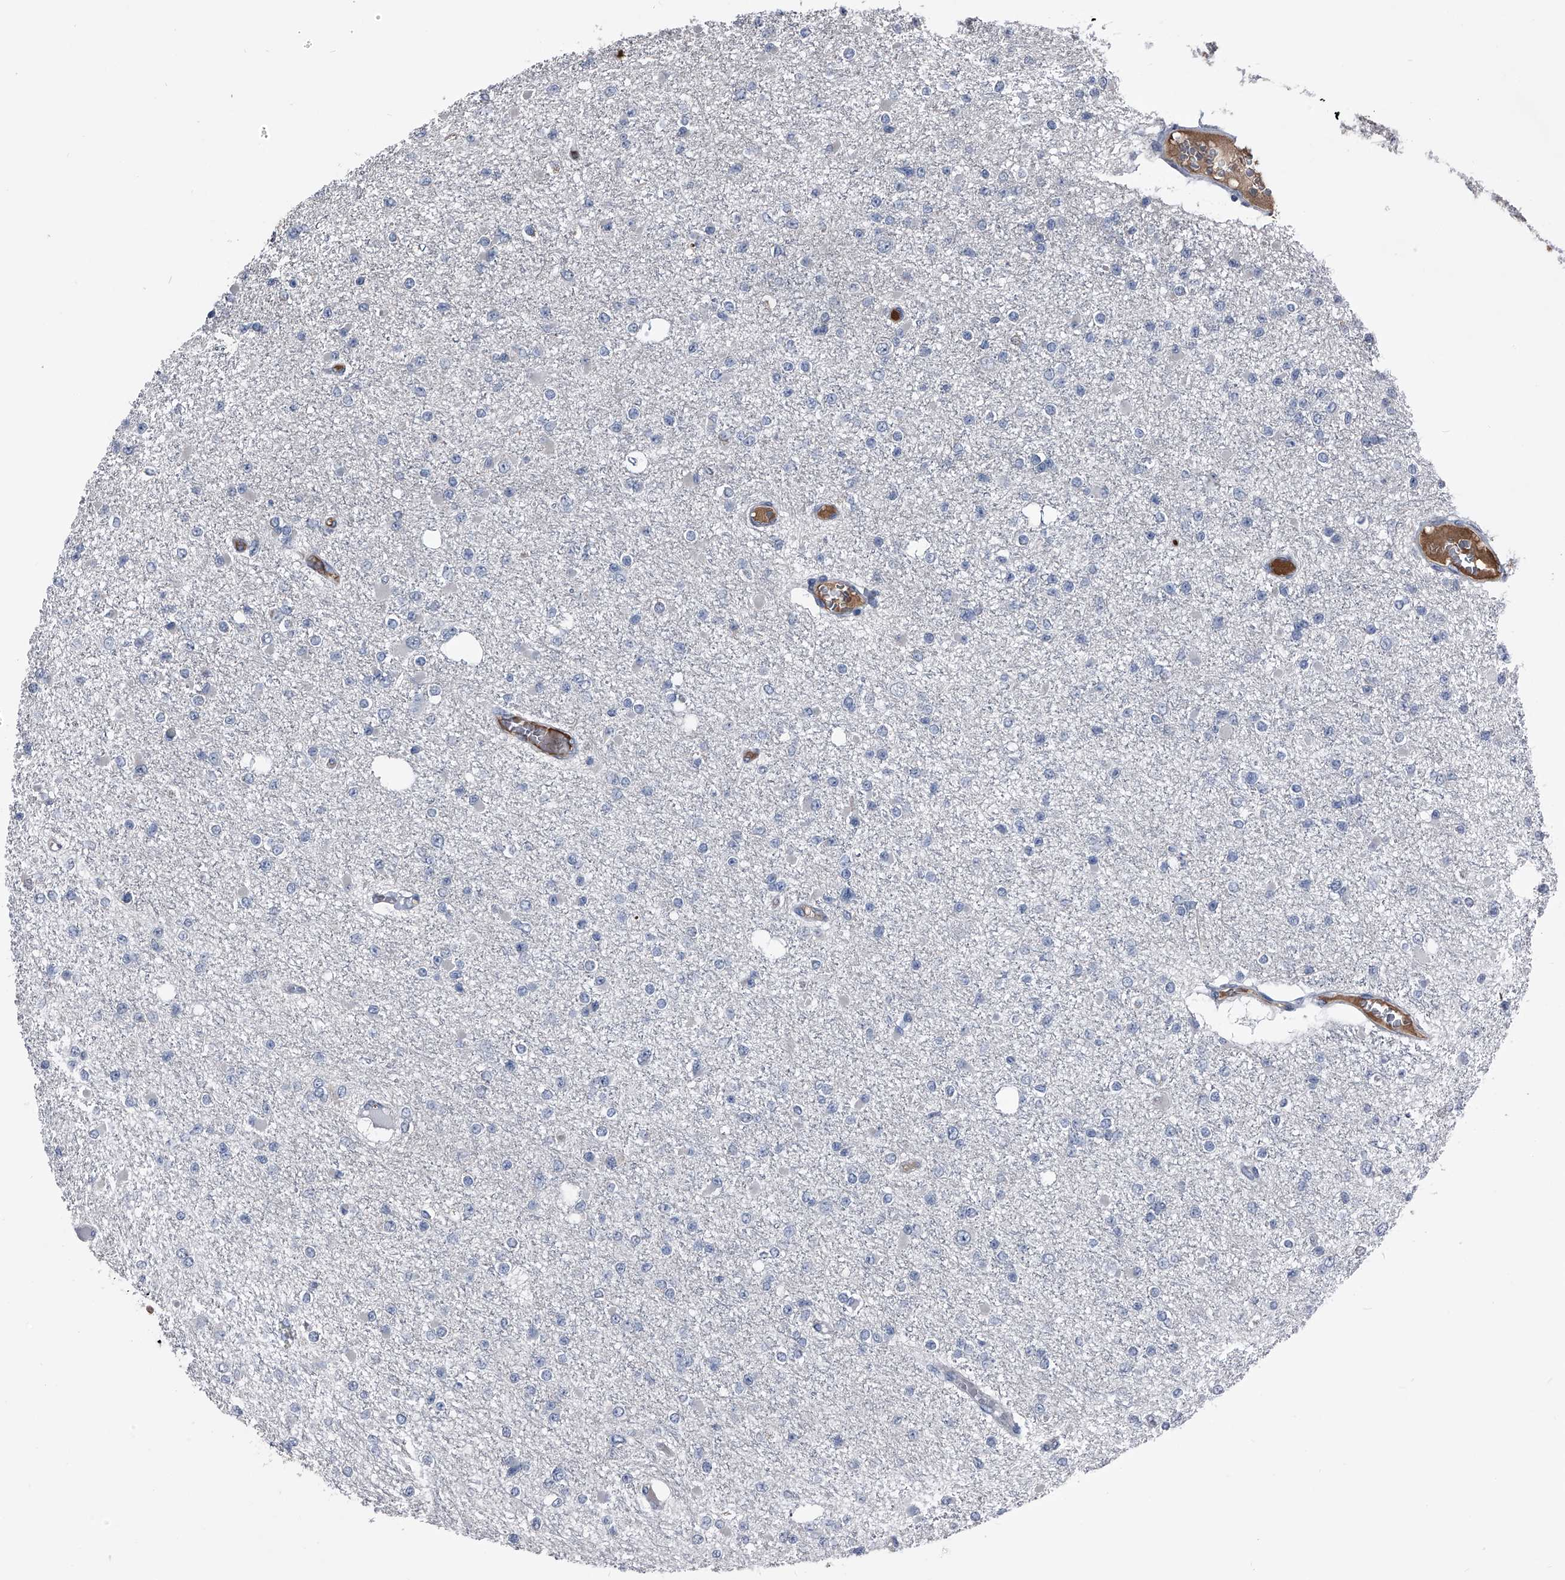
{"staining": {"intensity": "negative", "quantity": "none", "location": "none"}, "tissue": "glioma", "cell_type": "Tumor cells", "image_type": "cancer", "snomed": [{"axis": "morphology", "description": "Glioma, malignant, Low grade"}, {"axis": "topography", "description": "Brain"}], "caption": "IHC of low-grade glioma (malignant) displays no expression in tumor cells.", "gene": "KIF13A", "patient": {"sex": "female", "age": 22}}